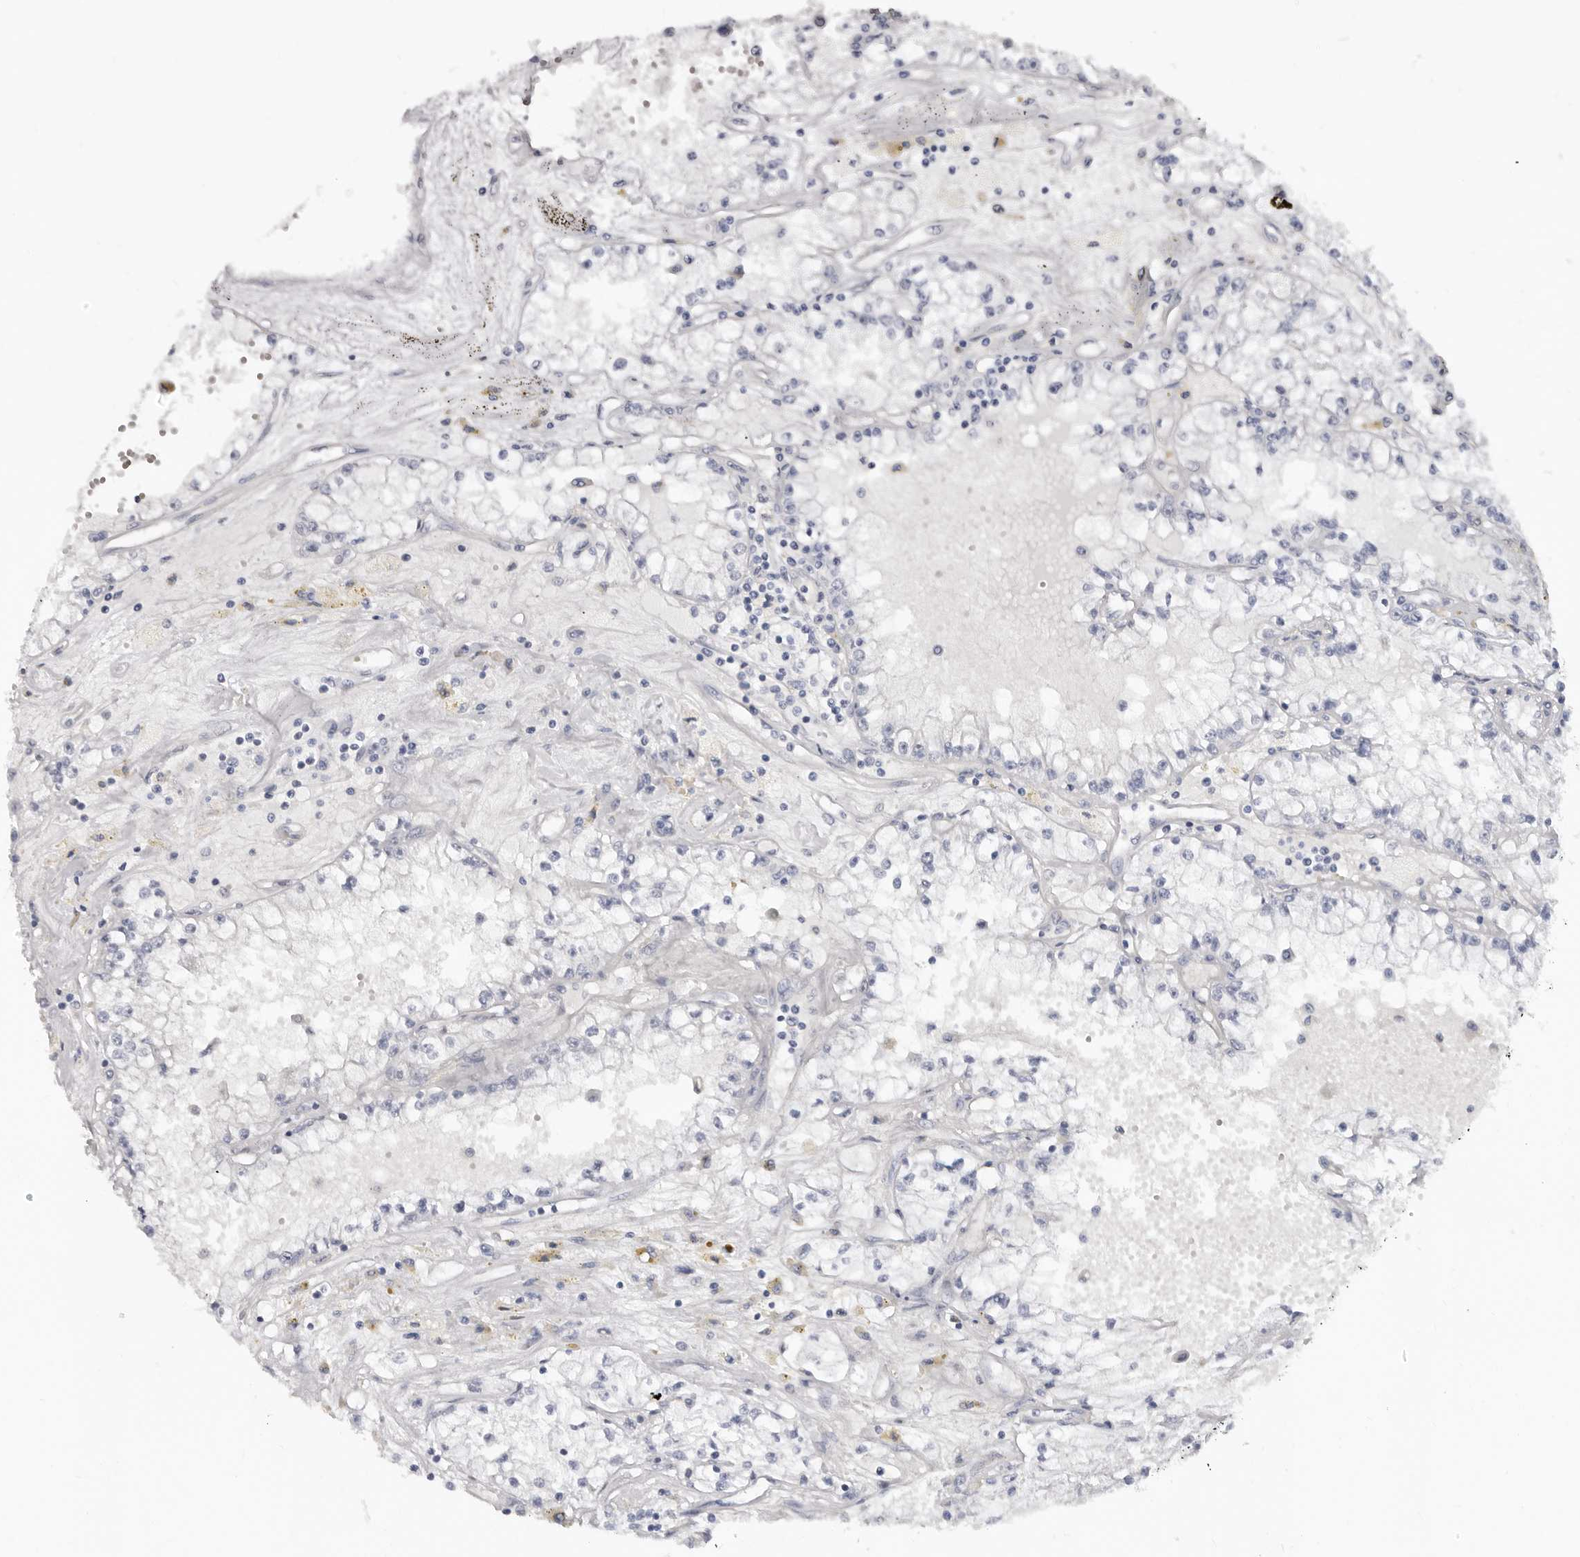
{"staining": {"intensity": "negative", "quantity": "none", "location": "none"}, "tissue": "renal cancer", "cell_type": "Tumor cells", "image_type": "cancer", "snomed": [{"axis": "morphology", "description": "Adenocarcinoma, NOS"}, {"axis": "topography", "description": "Kidney"}], "caption": "Tumor cells are negative for brown protein staining in adenocarcinoma (renal).", "gene": "KHDRBS2", "patient": {"sex": "male", "age": 56}}